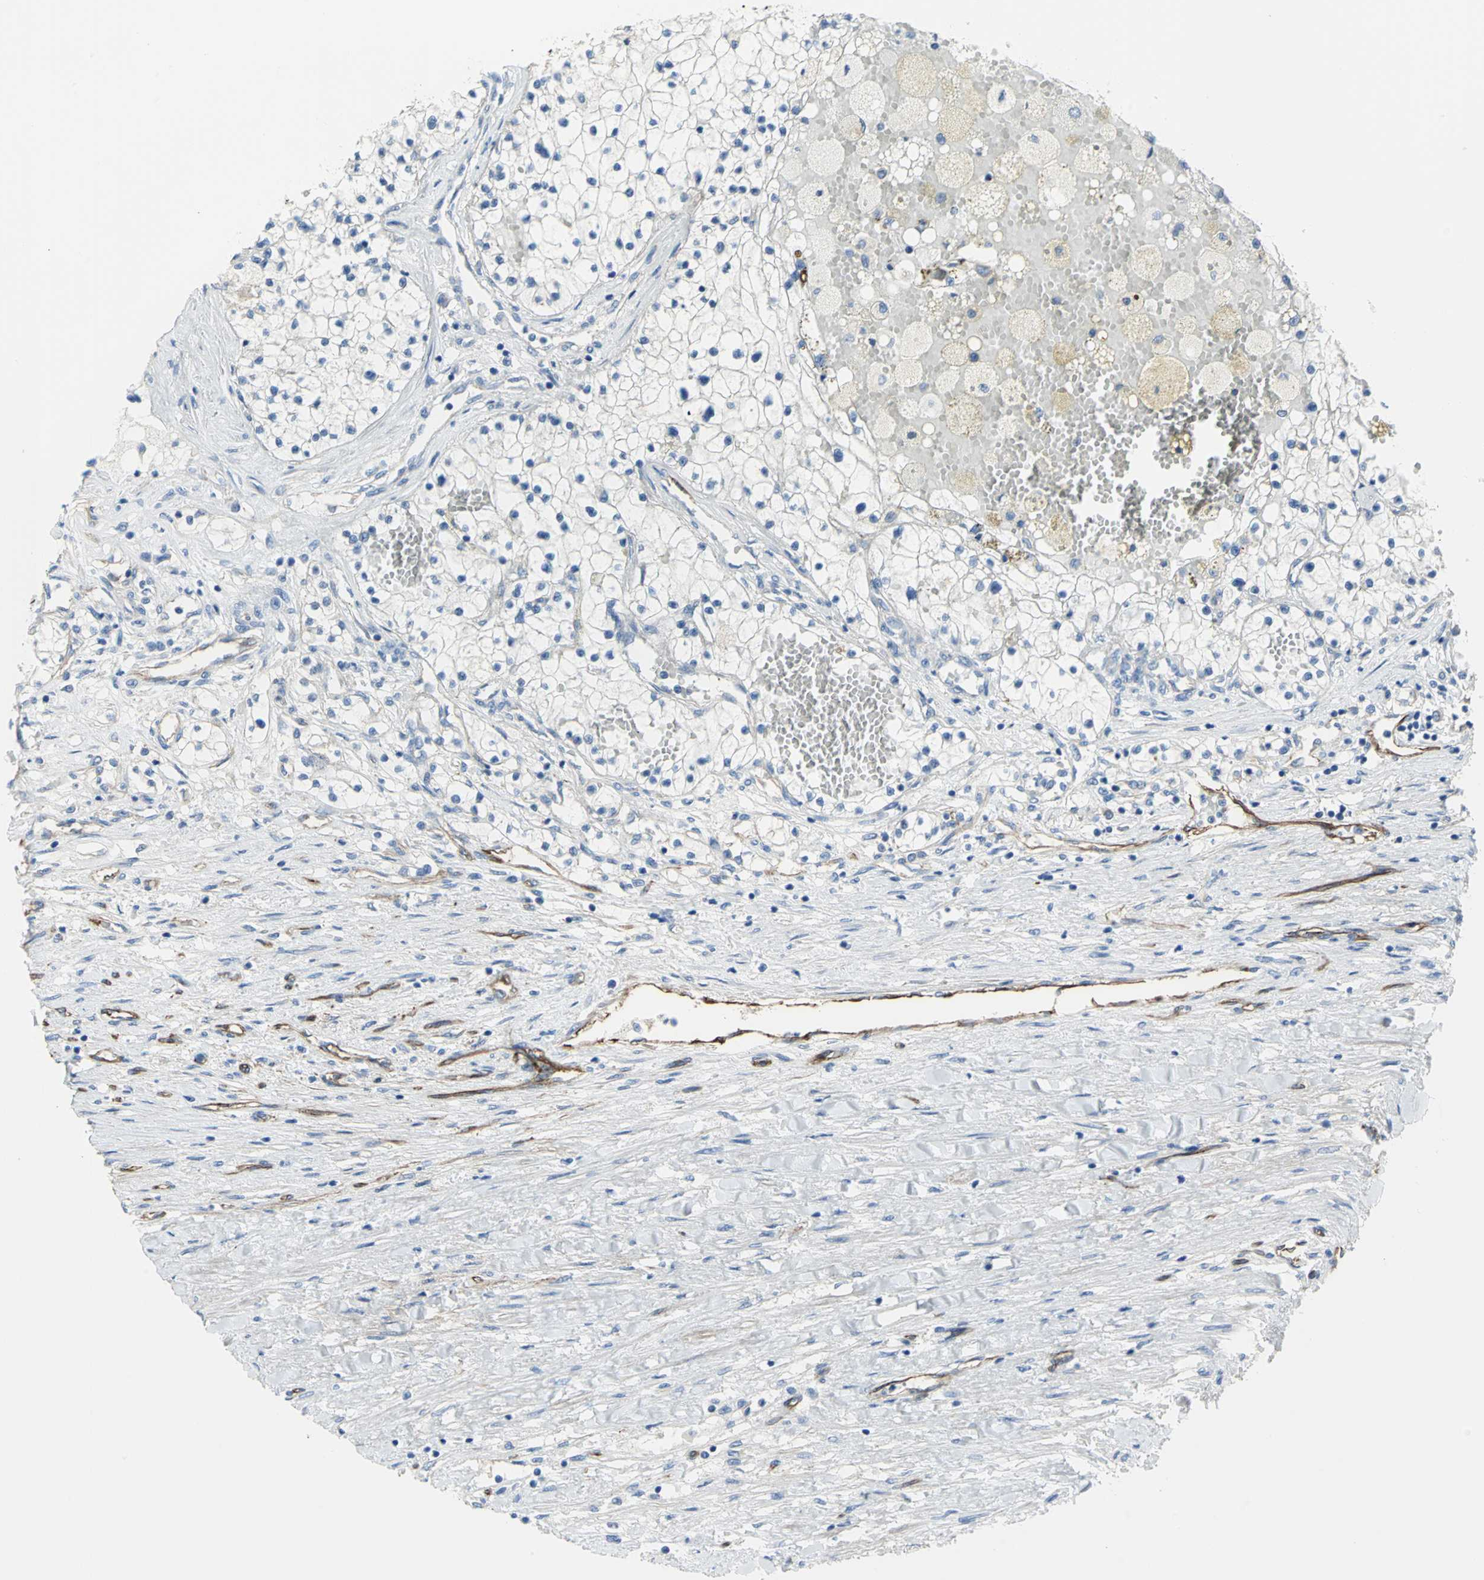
{"staining": {"intensity": "negative", "quantity": "none", "location": "none"}, "tissue": "renal cancer", "cell_type": "Tumor cells", "image_type": "cancer", "snomed": [{"axis": "morphology", "description": "Adenocarcinoma, NOS"}, {"axis": "topography", "description": "Kidney"}], "caption": "This is an immunohistochemistry (IHC) image of human renal cancer (adenocarcinoma). There is no expression in tumor cells.", "gene": "FLNB", "patient": {"sex": "male", "age": 68}}